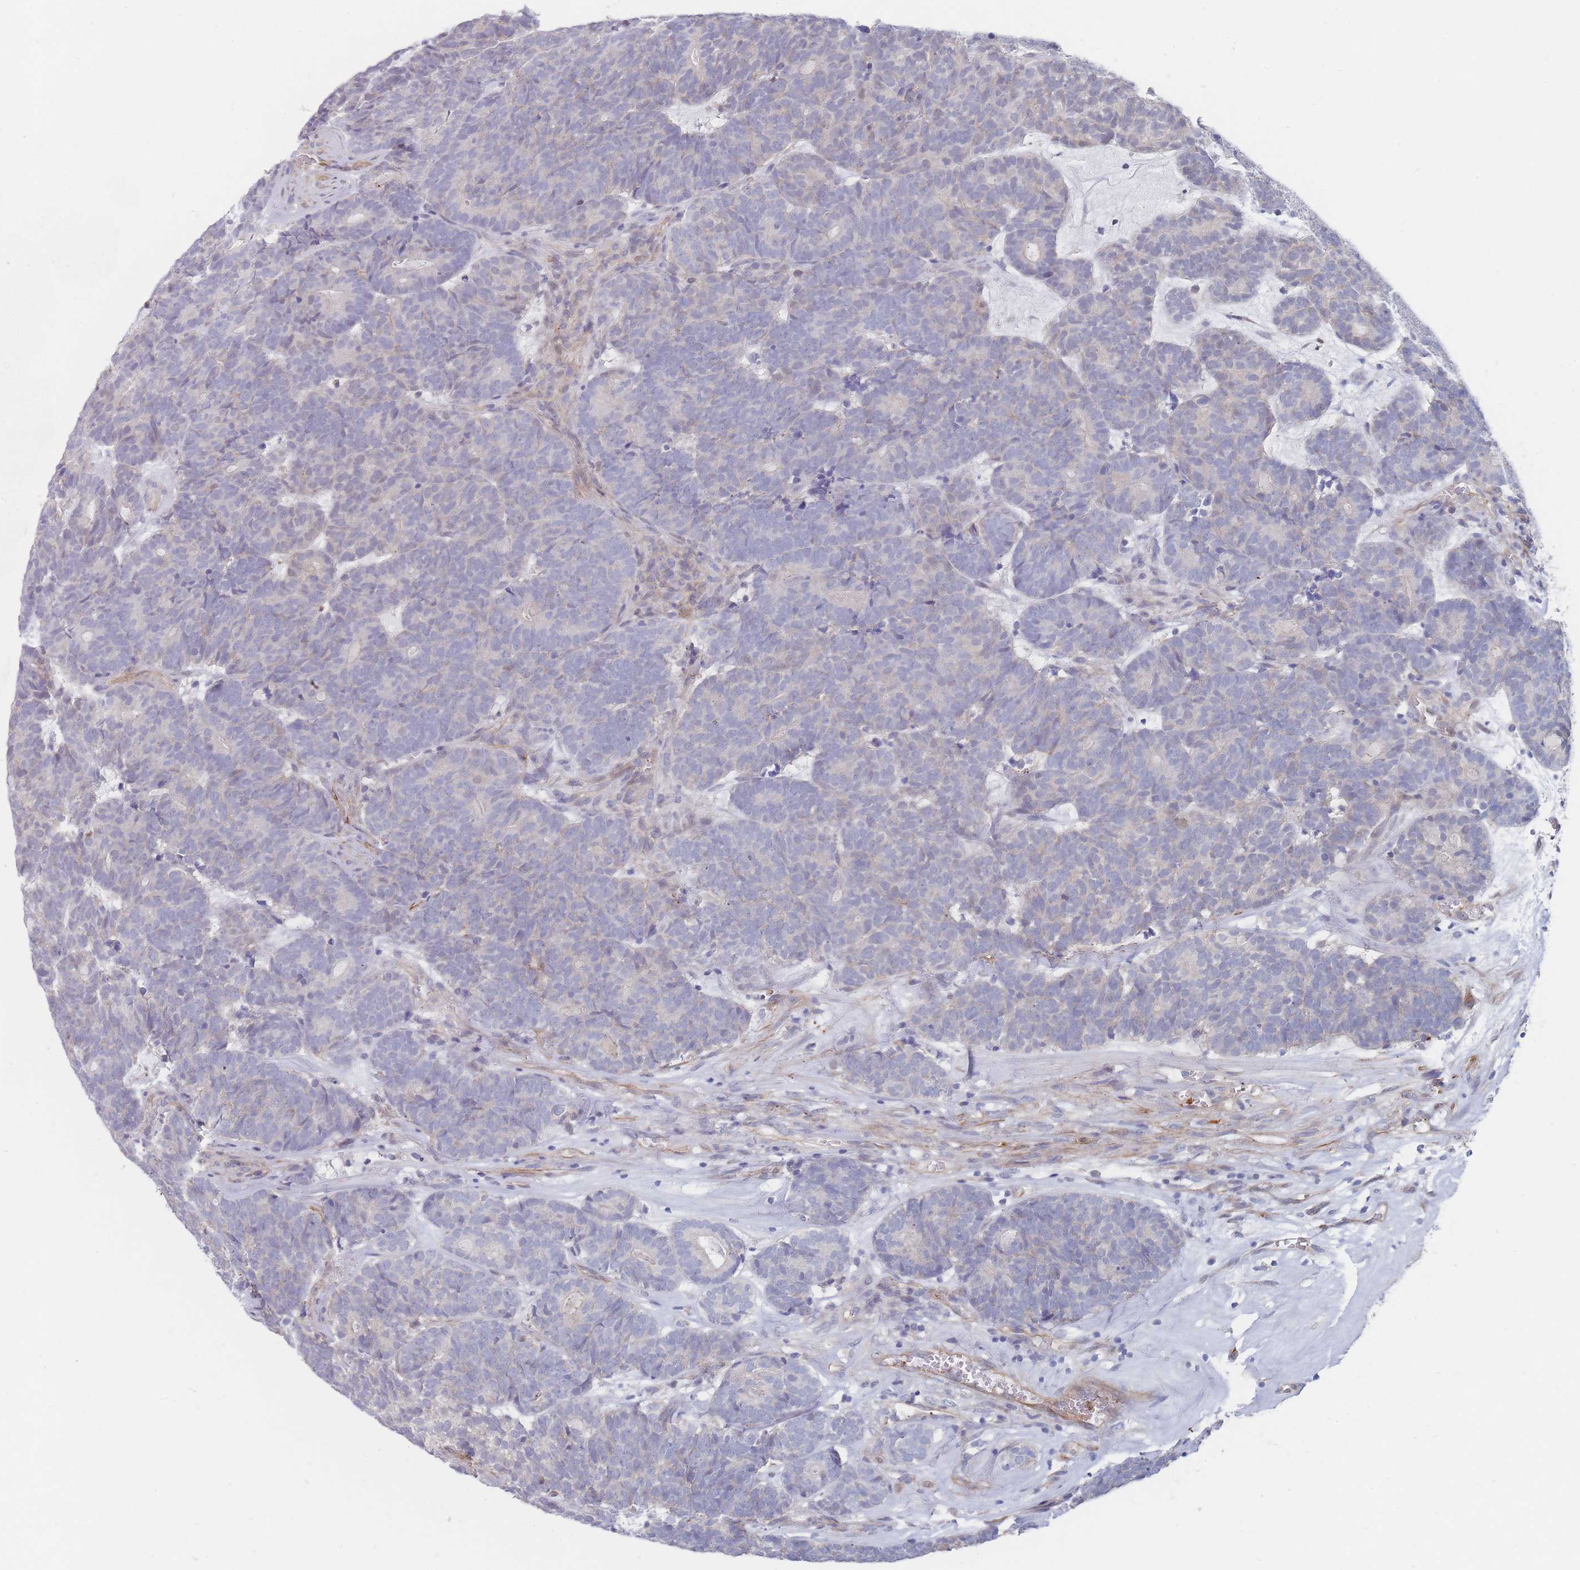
{"staining": {"intensity": "negative", "quantity": "none", "location": "none"}, "tissue": "head and neck cancer", "cell_type": "Tumor cells", "image_type": "cancer", "snomed": [{"axis": "morphology", "description": "Adenocarcinoma, NOS"}, {"axis": "topography", "description": "Head-Neck"}], "caption": "This is a image of IHC staining of head and neck cancer, which shows no positivity in tumor cells.", "gene": "G6PC1", "patient": {"sex": "female", "age": 81}}